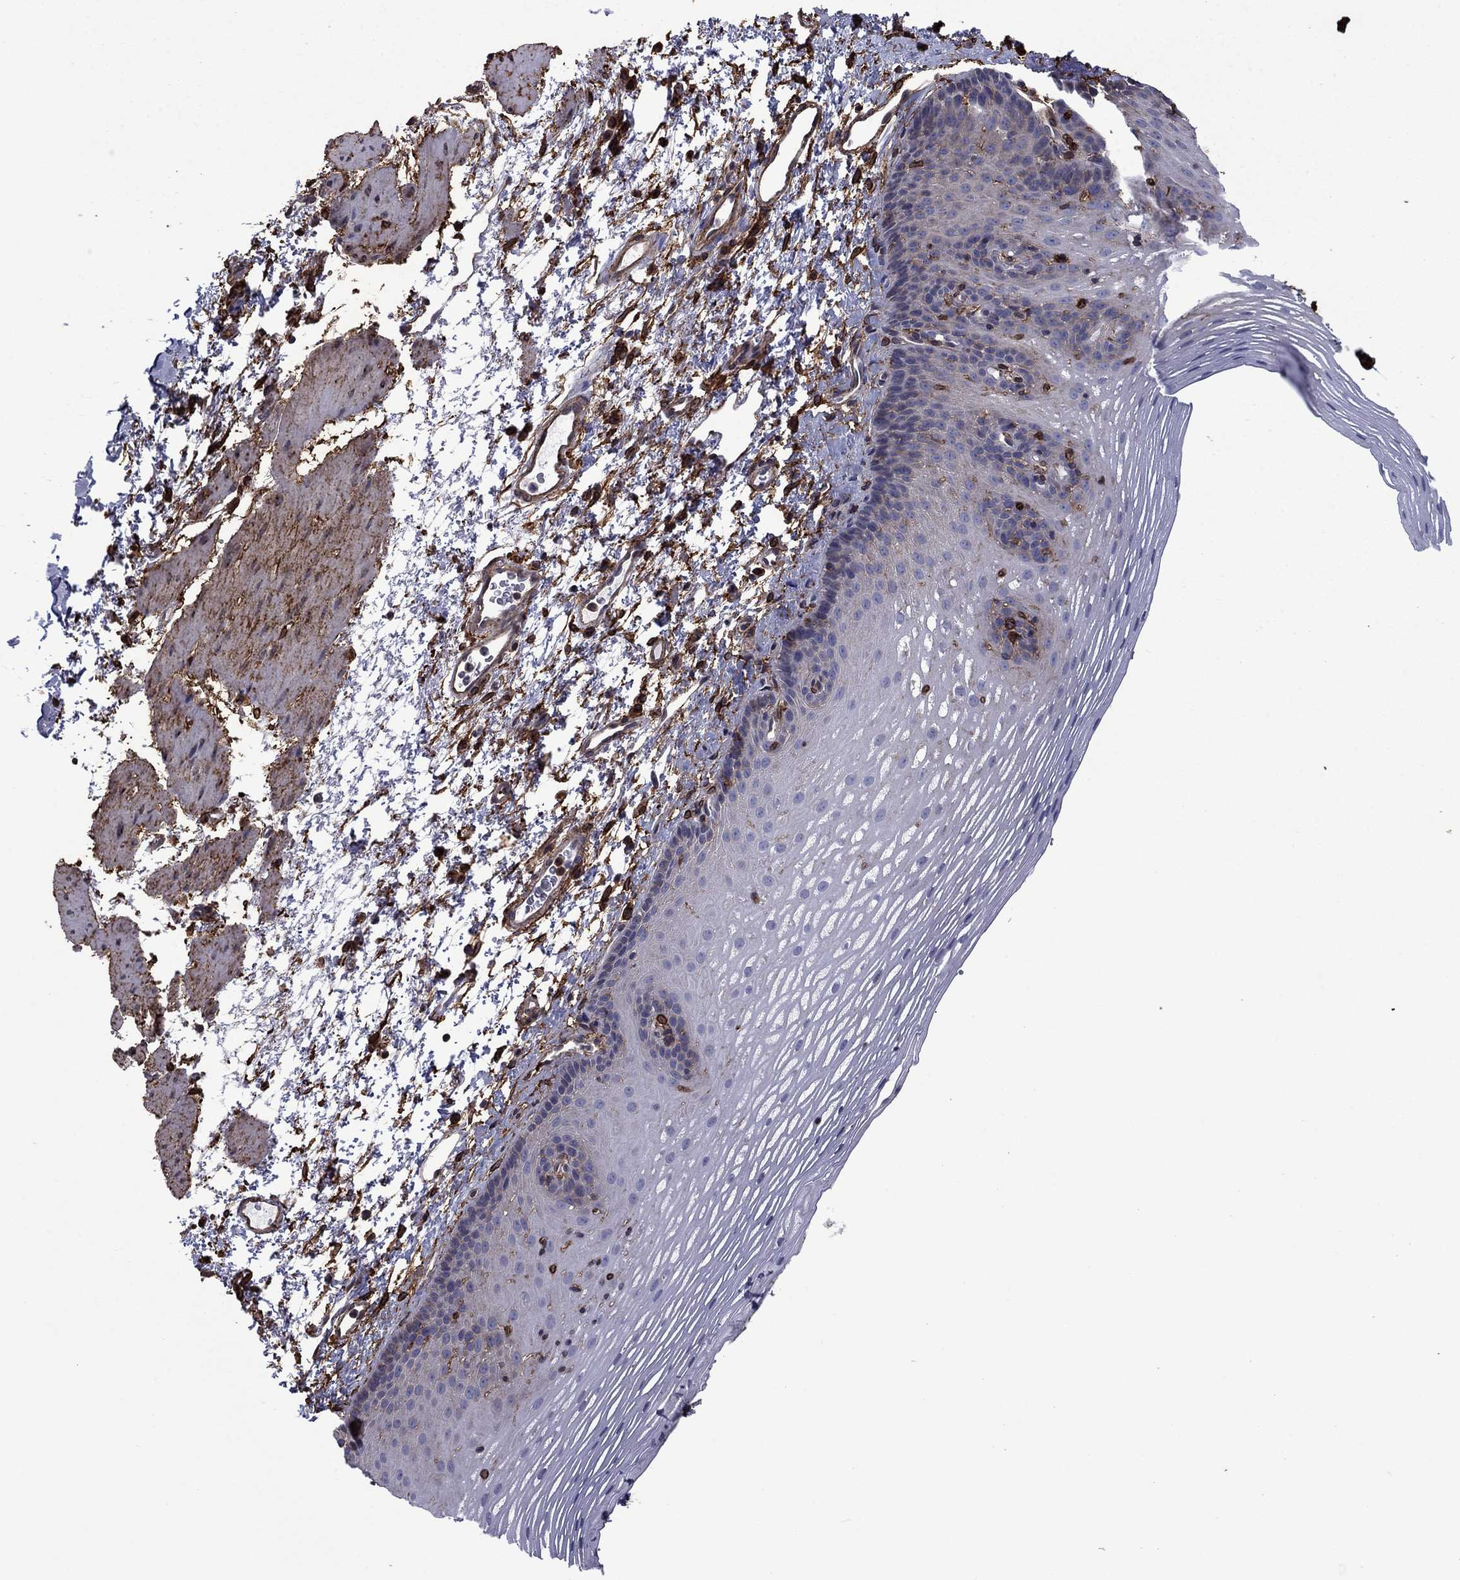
{"staining": {"intensity": "negative", "quantity": "none", "location": "none"}, "tissue": "esophagus", "cell_type": "Squamous epithelial cells", "image_type": "normal", "snomed": [{"axis": "morphology", "description": "Normal tissue, NOS"}, {"axis": "topography", "description": "Esophagus"}], "caption": "DAB (3,3'-diaminobenzidine) immunohistochemical staining of normal human esophagus displays no significant positivity in squamous epithelial cells. (DAB (3,3'-diaminobenzidine) IHC visualized using brightfield microscopy, high magnification).", "gene": "PLAU", "patient": {"sex": "male", "age": 76}}